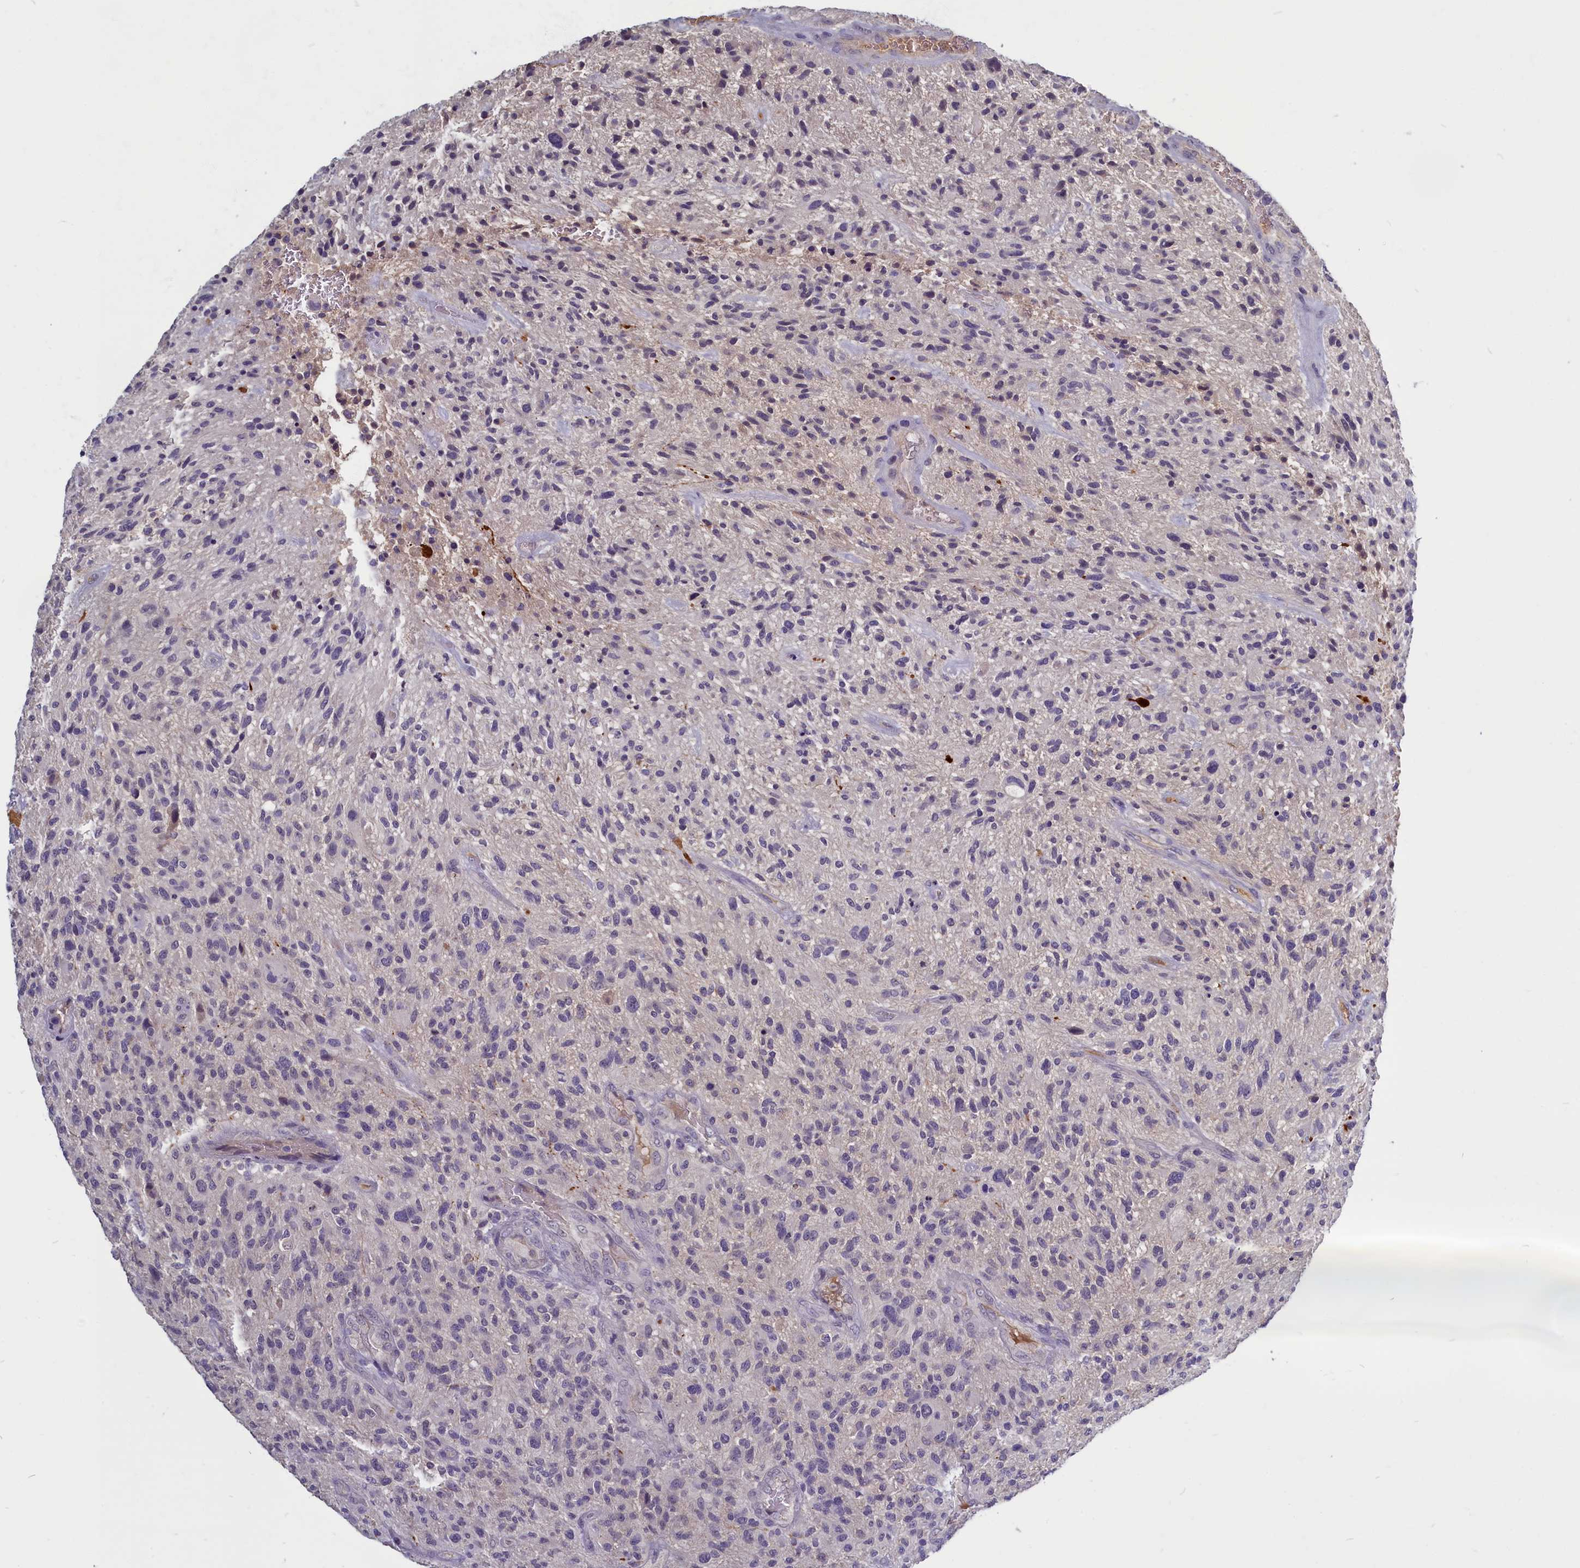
{"staining": {"intensity": "negative", "quantity": "none", "location": "none"}, "tissue": "glioma", "cell_type": "Tumor cells", "image_type": "cancer", "snomed": [{"axis": "morphology", "description": "Glioma, malignant, High grade"}, {"axis": "topography", "description": "Brain"}], "caption": "Tumor cells show no significant protein expression in malignant glioma (high-grade).", "gene": "SV2C", "patient": {"sex": "male", "age": 47}}